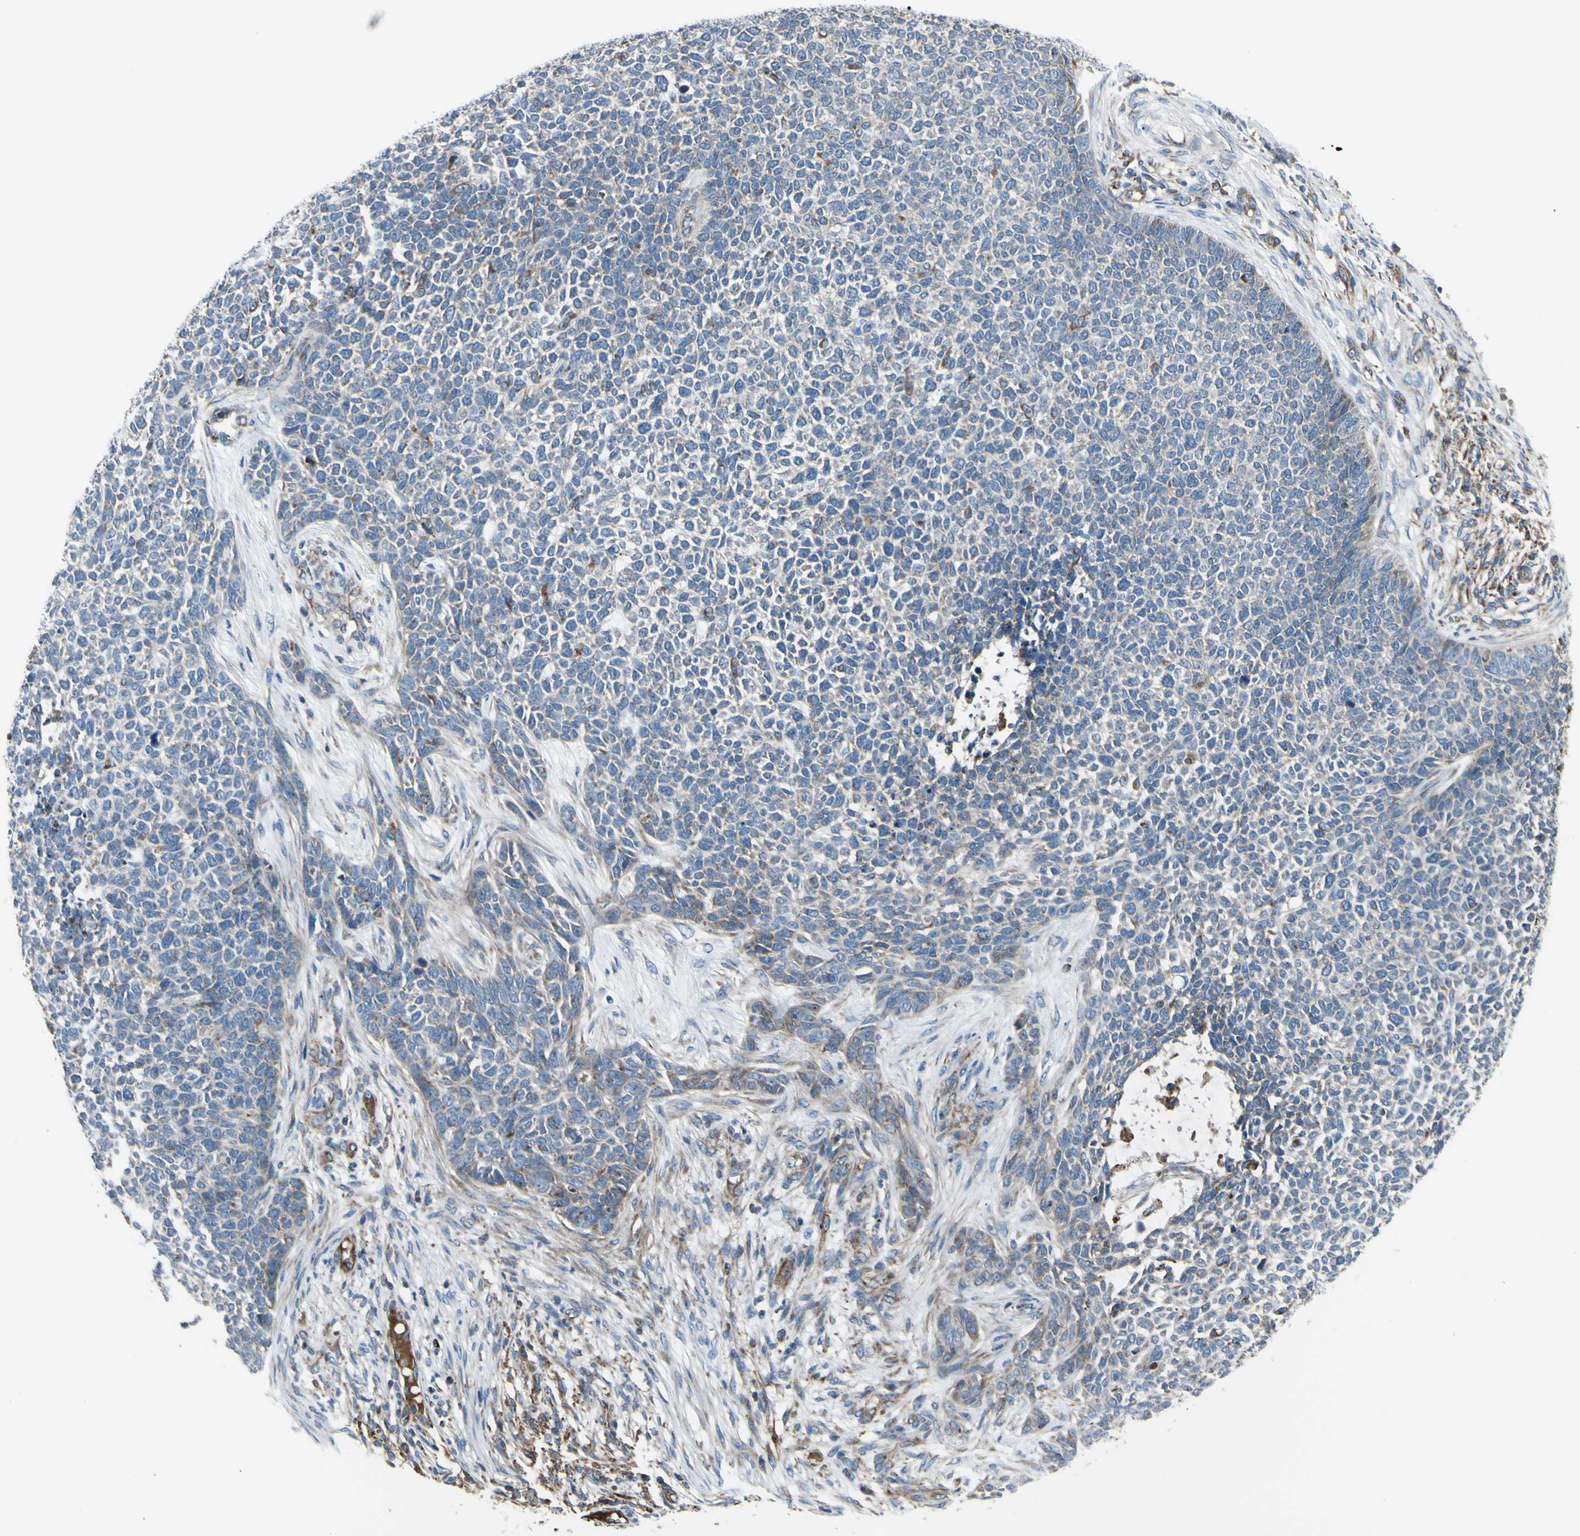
{"staining": {"intensity": "weak", "quantity": "<25%", "location": "cytoplasmic/membranous"}, "tissue": "skin cancer", "cell_type": "Tumor cells", "image_type": "cancer", "snomed": [{"axis": "morphology", "description": "Basal cell carcinoma"}, {"axis": "topography", "description": "Skin"}], "caption": "Histopathology image shows no significant protein staining in tumor cells of skin cancer (basal cell carcinoma).", "gene": "EMC7", "patient": {"sex": "female", "age": 84}}